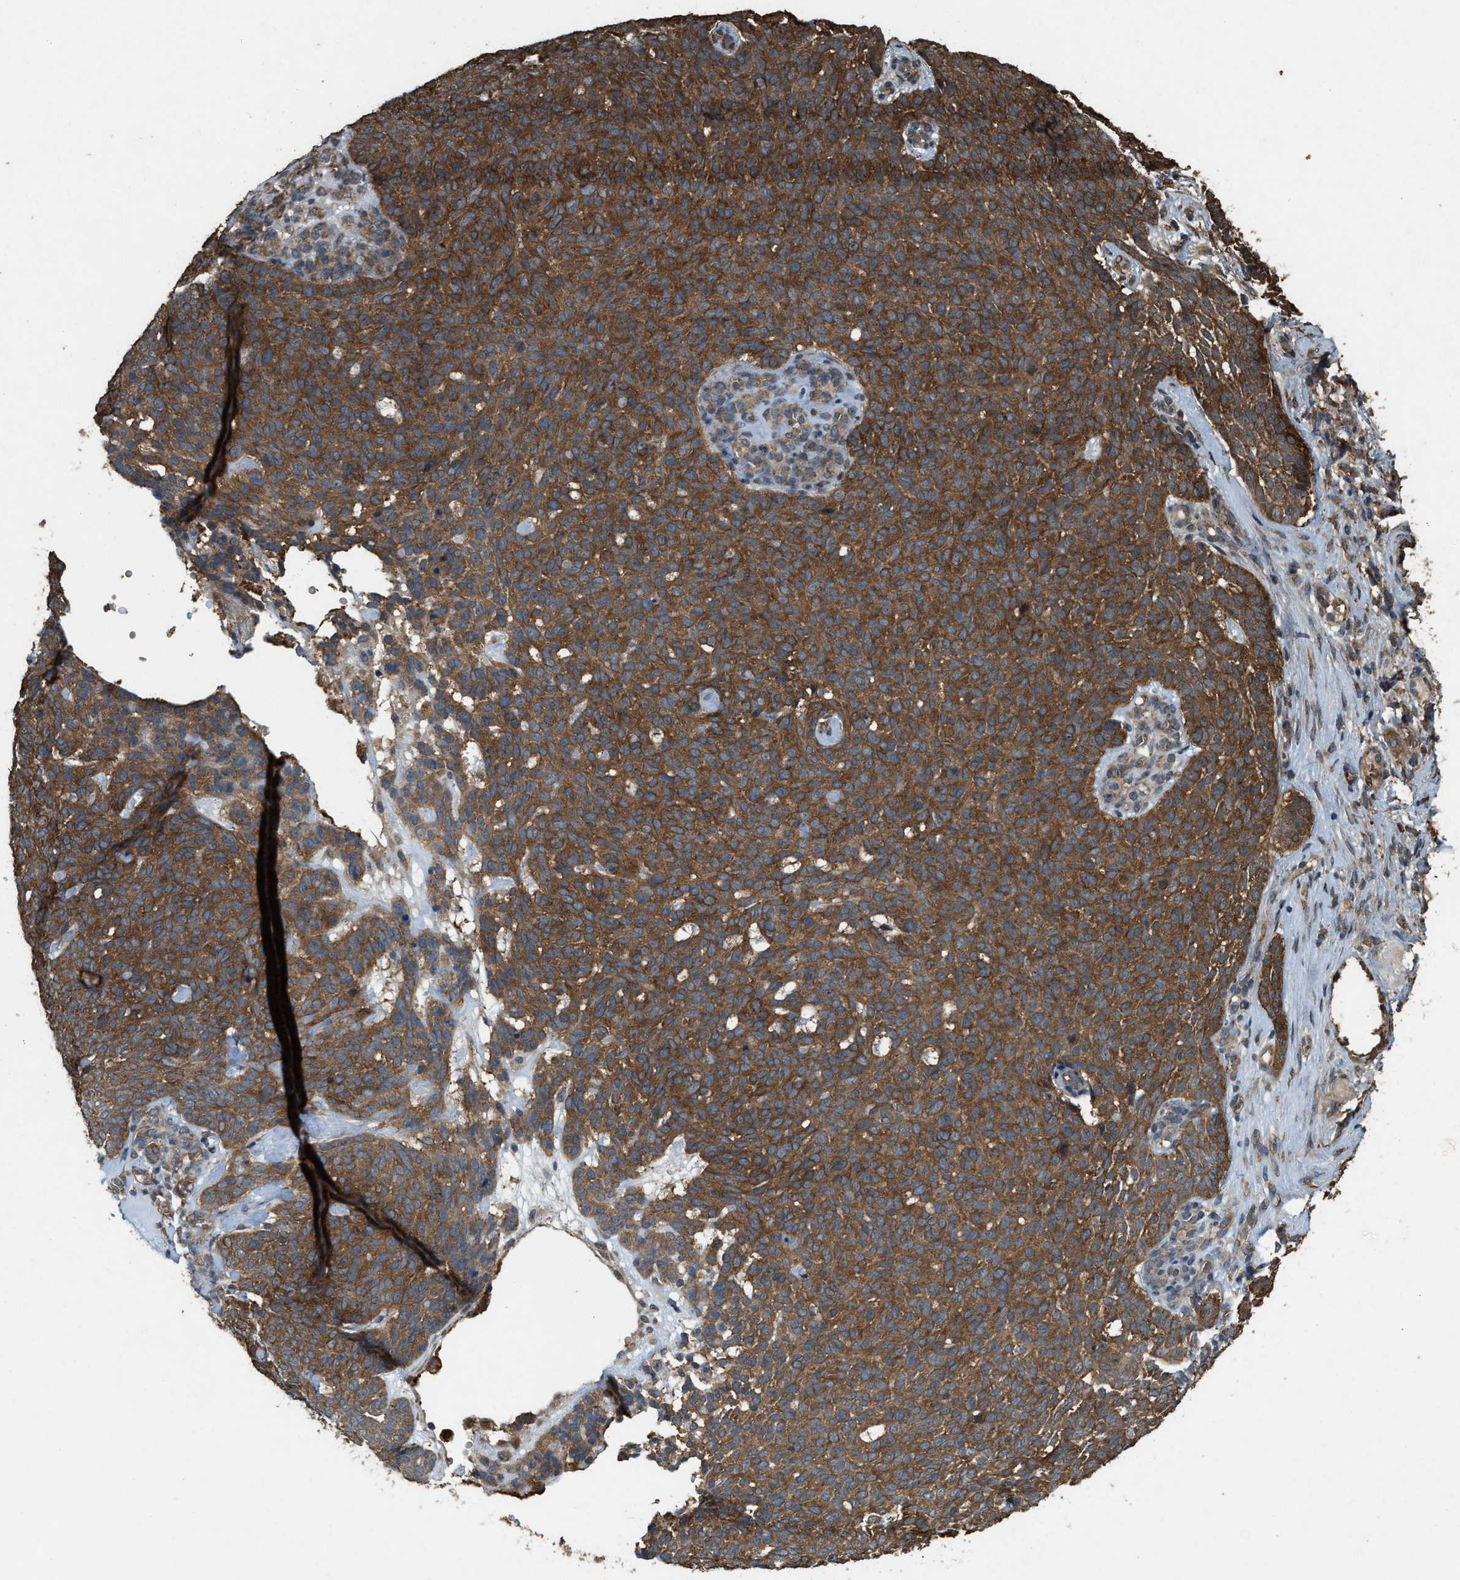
{"staining": {"intensity": "strong", "quantity": ">75%", "location": "cytoplasmic/membranous"}, "tissue": "skin cancer", "cell_type": "Tumor cells", "image_type": "cancer", "snomed": [{"axis": "morphology", "description": "Basal cell carcinoma"}, {"axis": "topography", "description": "Skin"}], "caption": "Immunohistochemical staining of skin basal cell carcinoma displays high levels of strong cytoplasmic/membranous protein expression in about >75% of tumor cells.", "gene": "ARHGEF5", "patient": {"sex": "male", "age": 61}}